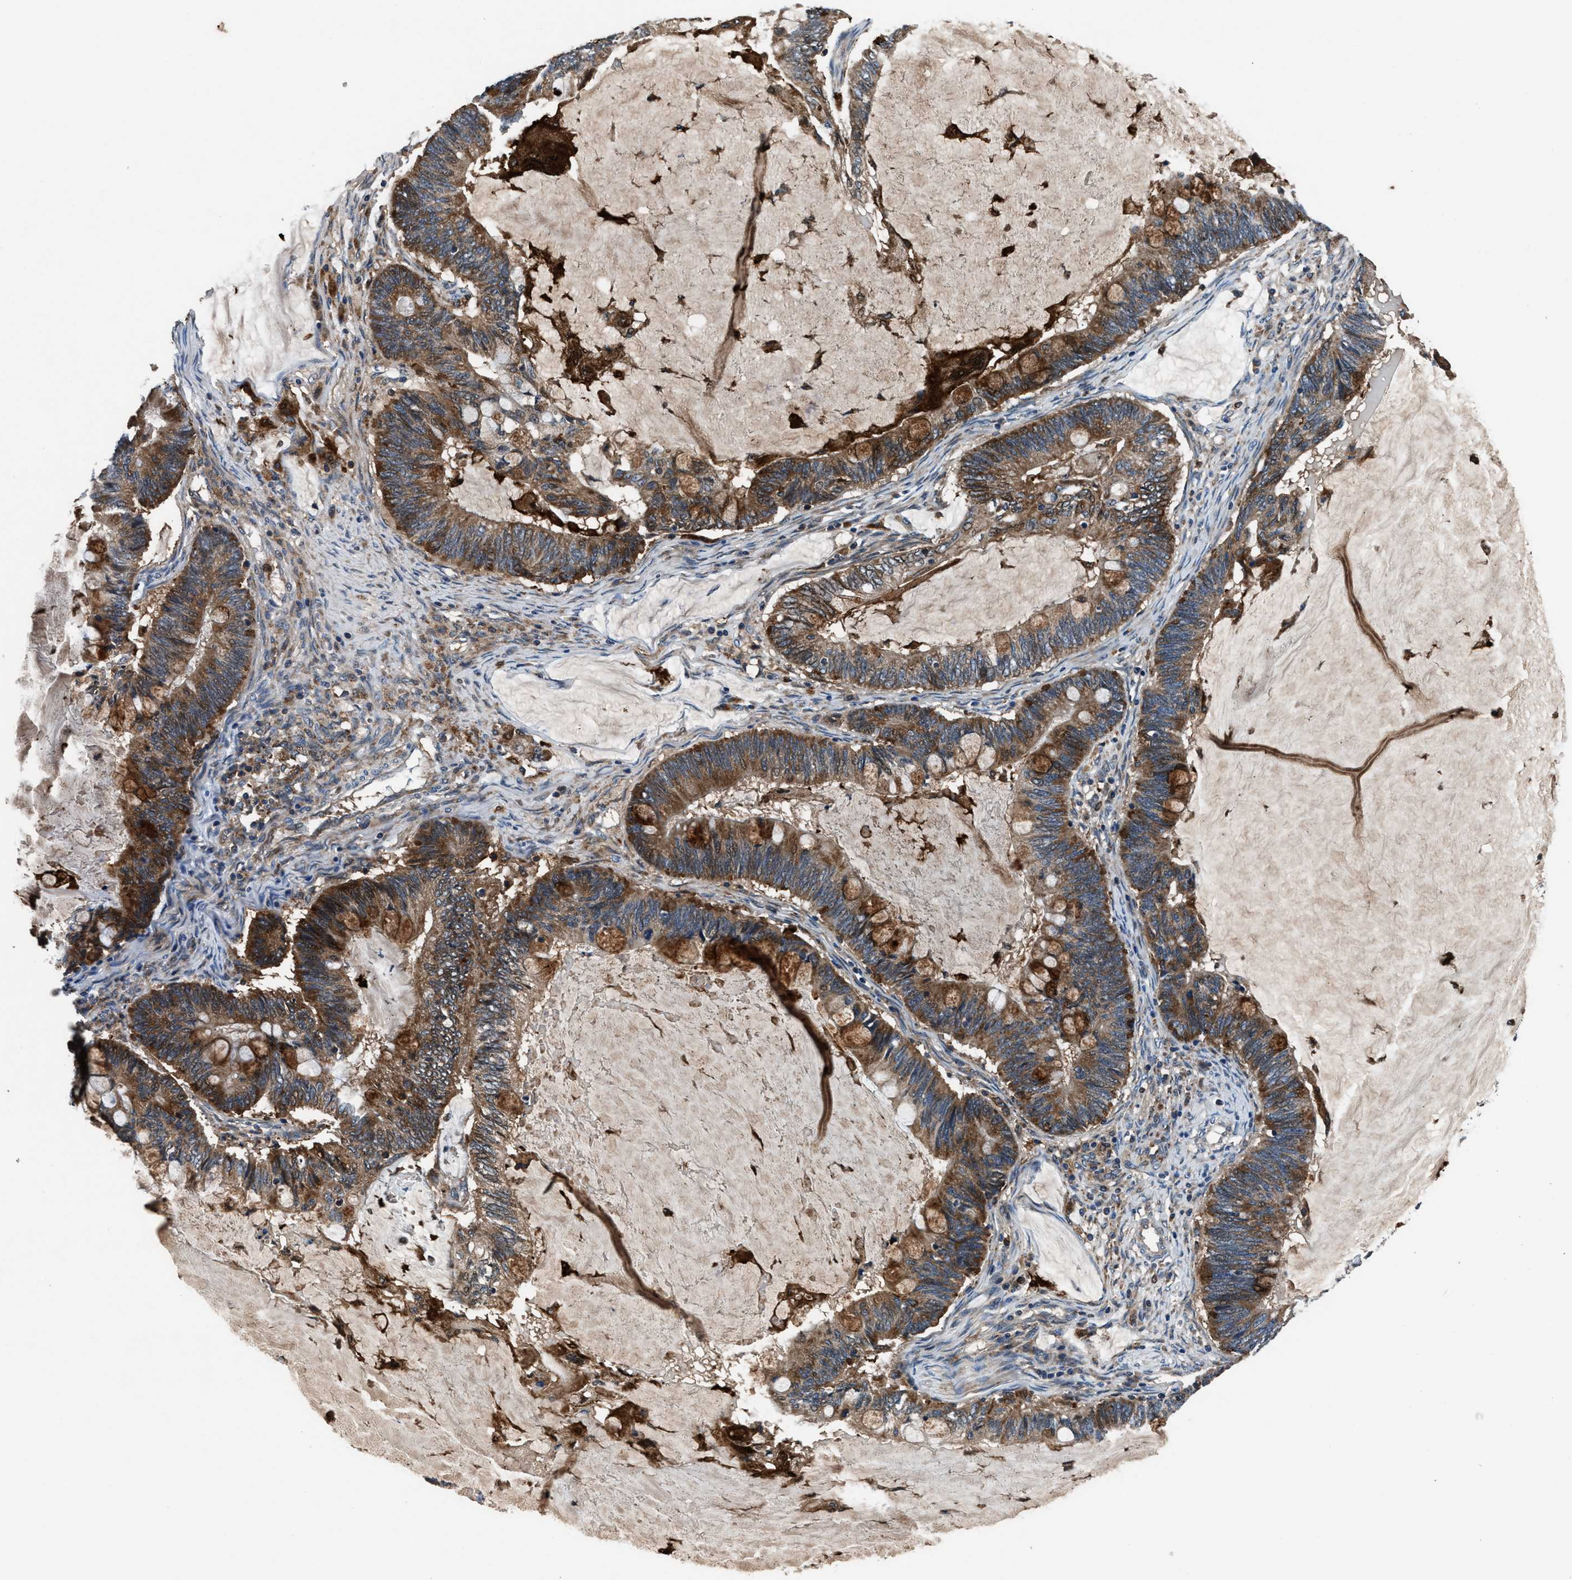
{"staining": {"intensity": "moderate", "quantity": ">75%", "location": "cytoplasmic/membranous"}, "tissue": "ovarian cancer", "cell_type": "Tumor cells", "image_type": "cancer", "snomed": [{"axis": "morphology", "description": "Cystadenocarcinoma, mucinous, NOS"}, {"axis": "topography", "description": "Ovary"}], "caption": "The micrograph reveals a brown stain indicating the presence of a protein in the cytoplasmic/membranous of tumor cells in ovarian cancer.", "gene": "FAM221A", "patient": {"sex": "female", "age": 61}}